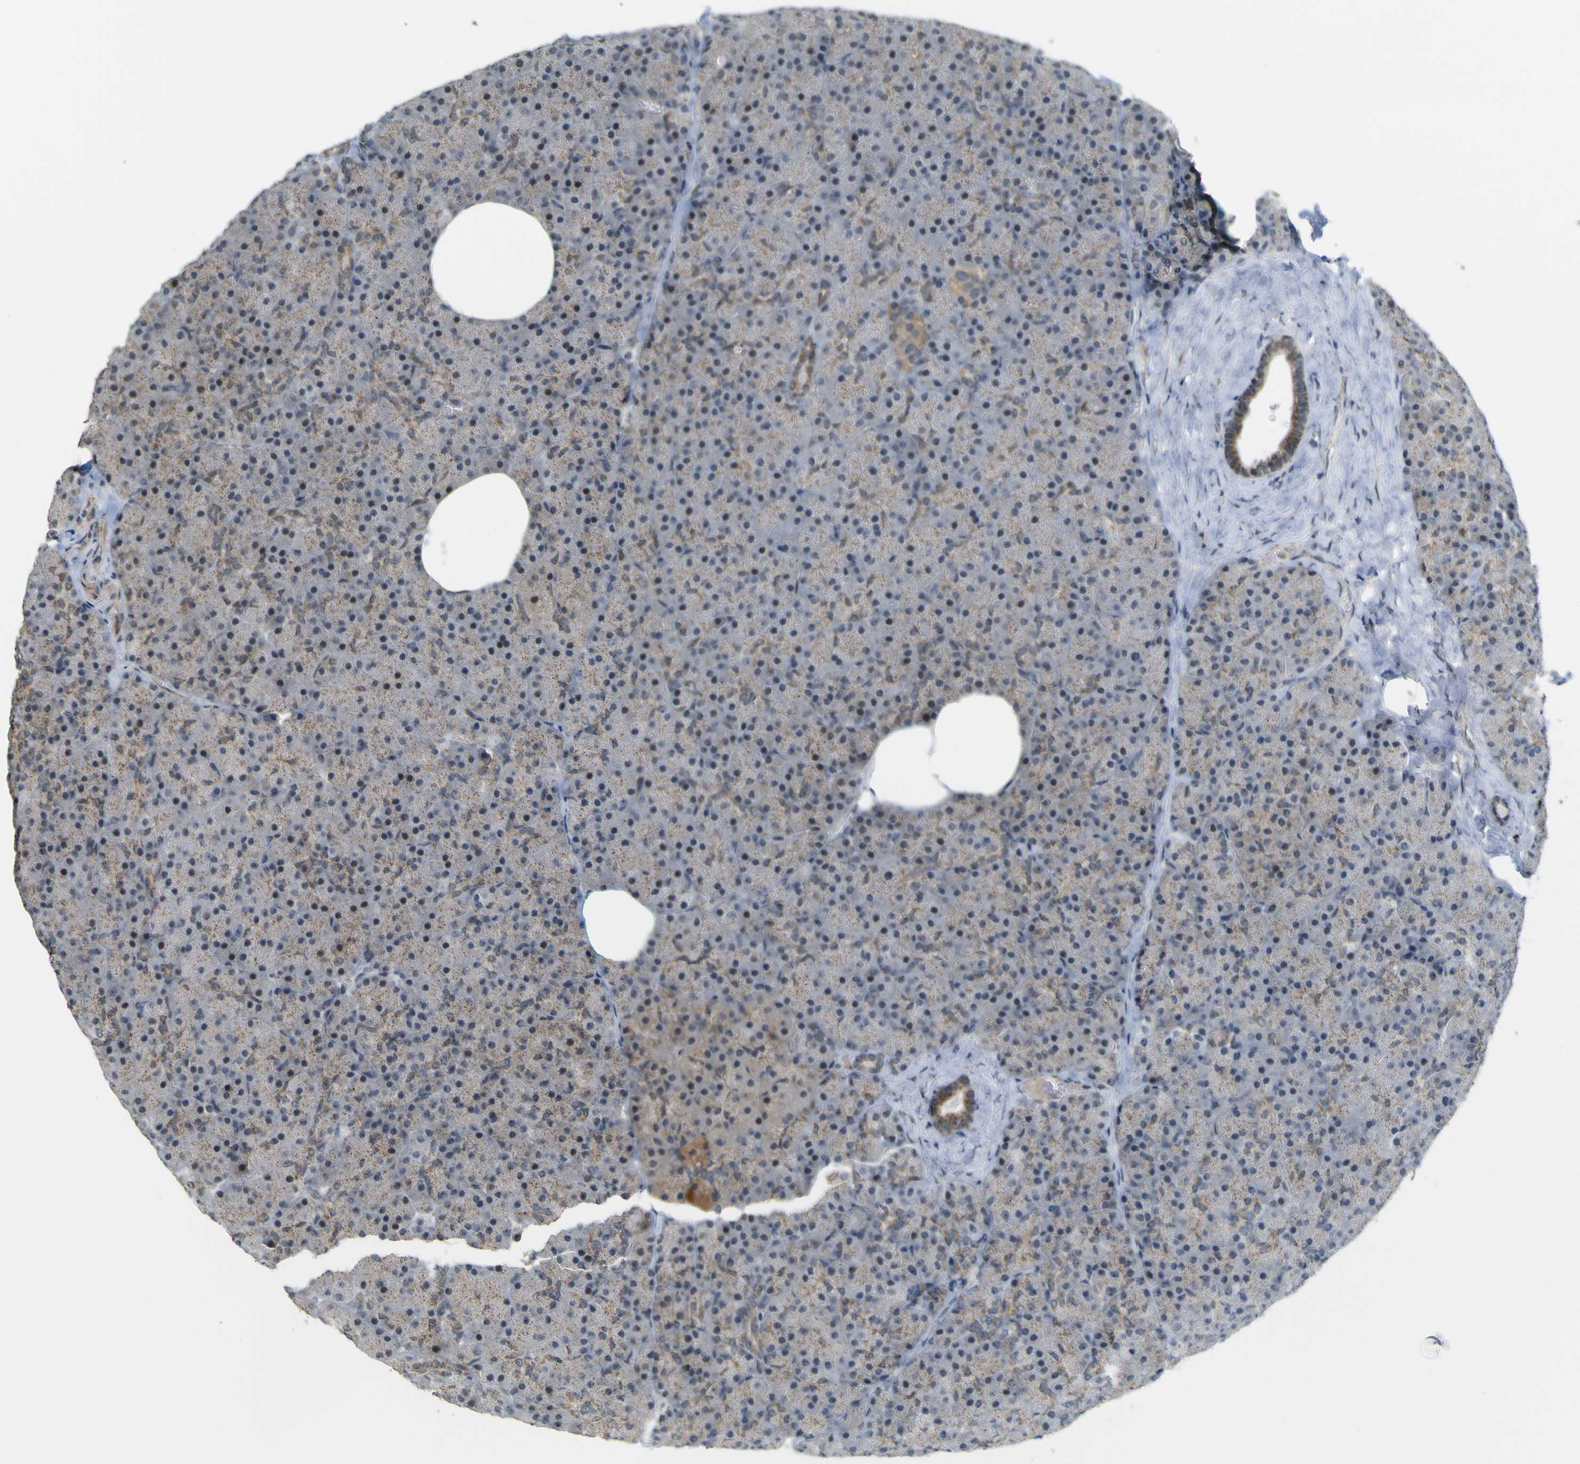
{"staining": {"intensity": "moderate", "quantity": "25%-75%", "location": "cytoplasmic/membranous,nuclear"}, "tissue": "pancreas", "cell_type": "Exocrine glandular cells", "image_type": "normal", "snomed": [{"axis": "morphology", "description": "Normal tissue, NOS"}, {"axis": "topography", "description": "Pancreas"}], "caption": "A brown stain shows moderate cytoplasmic/membranous,nuclear expression of a protein in exocrine glandular cells of normal pancreas.", "gene": "ACBD5", "patient": {"sex": "female", "age": 35}}